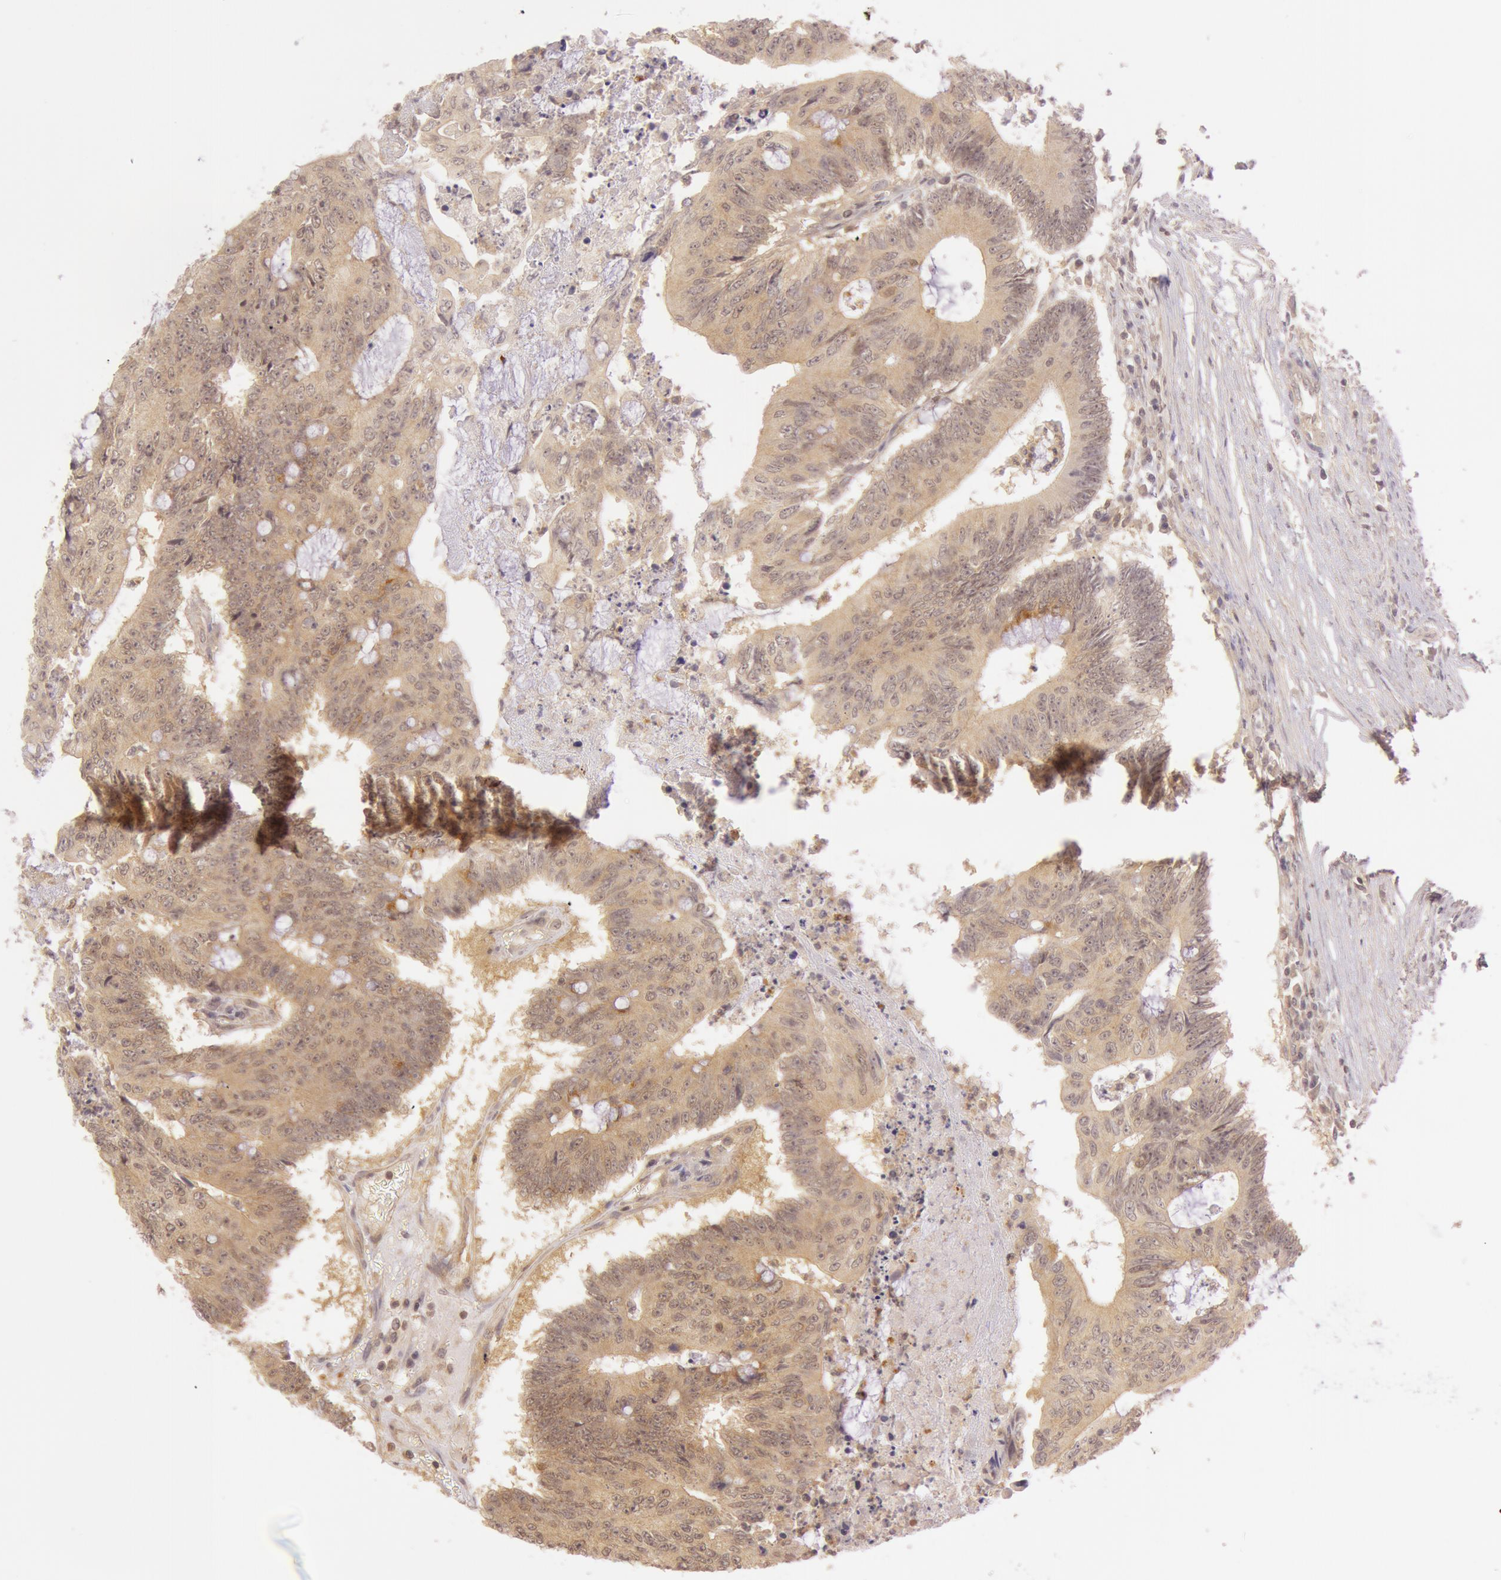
{"staining": {"intensity": "moderate", "quantity": ">75%", "location": "cytoplasmic/membranous"}, "tissue": "colorectal cancer", "cell_type": "Tumor cells", "image_type": "cancer", "snomed": [{"axis": "morphology", "description": "Adenocarcinoma, NOS"}, {"axis": "topography", "description": "Colon"}], "caption": "High-power microscopy captured an IHC photomicrograph of adenocarcinoma (colorectal), revealing moderate cytoplasmic/membranous staining in about >75% of tumor cells. Immunohistochemistry (ihc) stains the protein in brown and the nuclei are stained blue.", "gene": "ATG2B", "patient": {"sex": "male", "age": 65}}